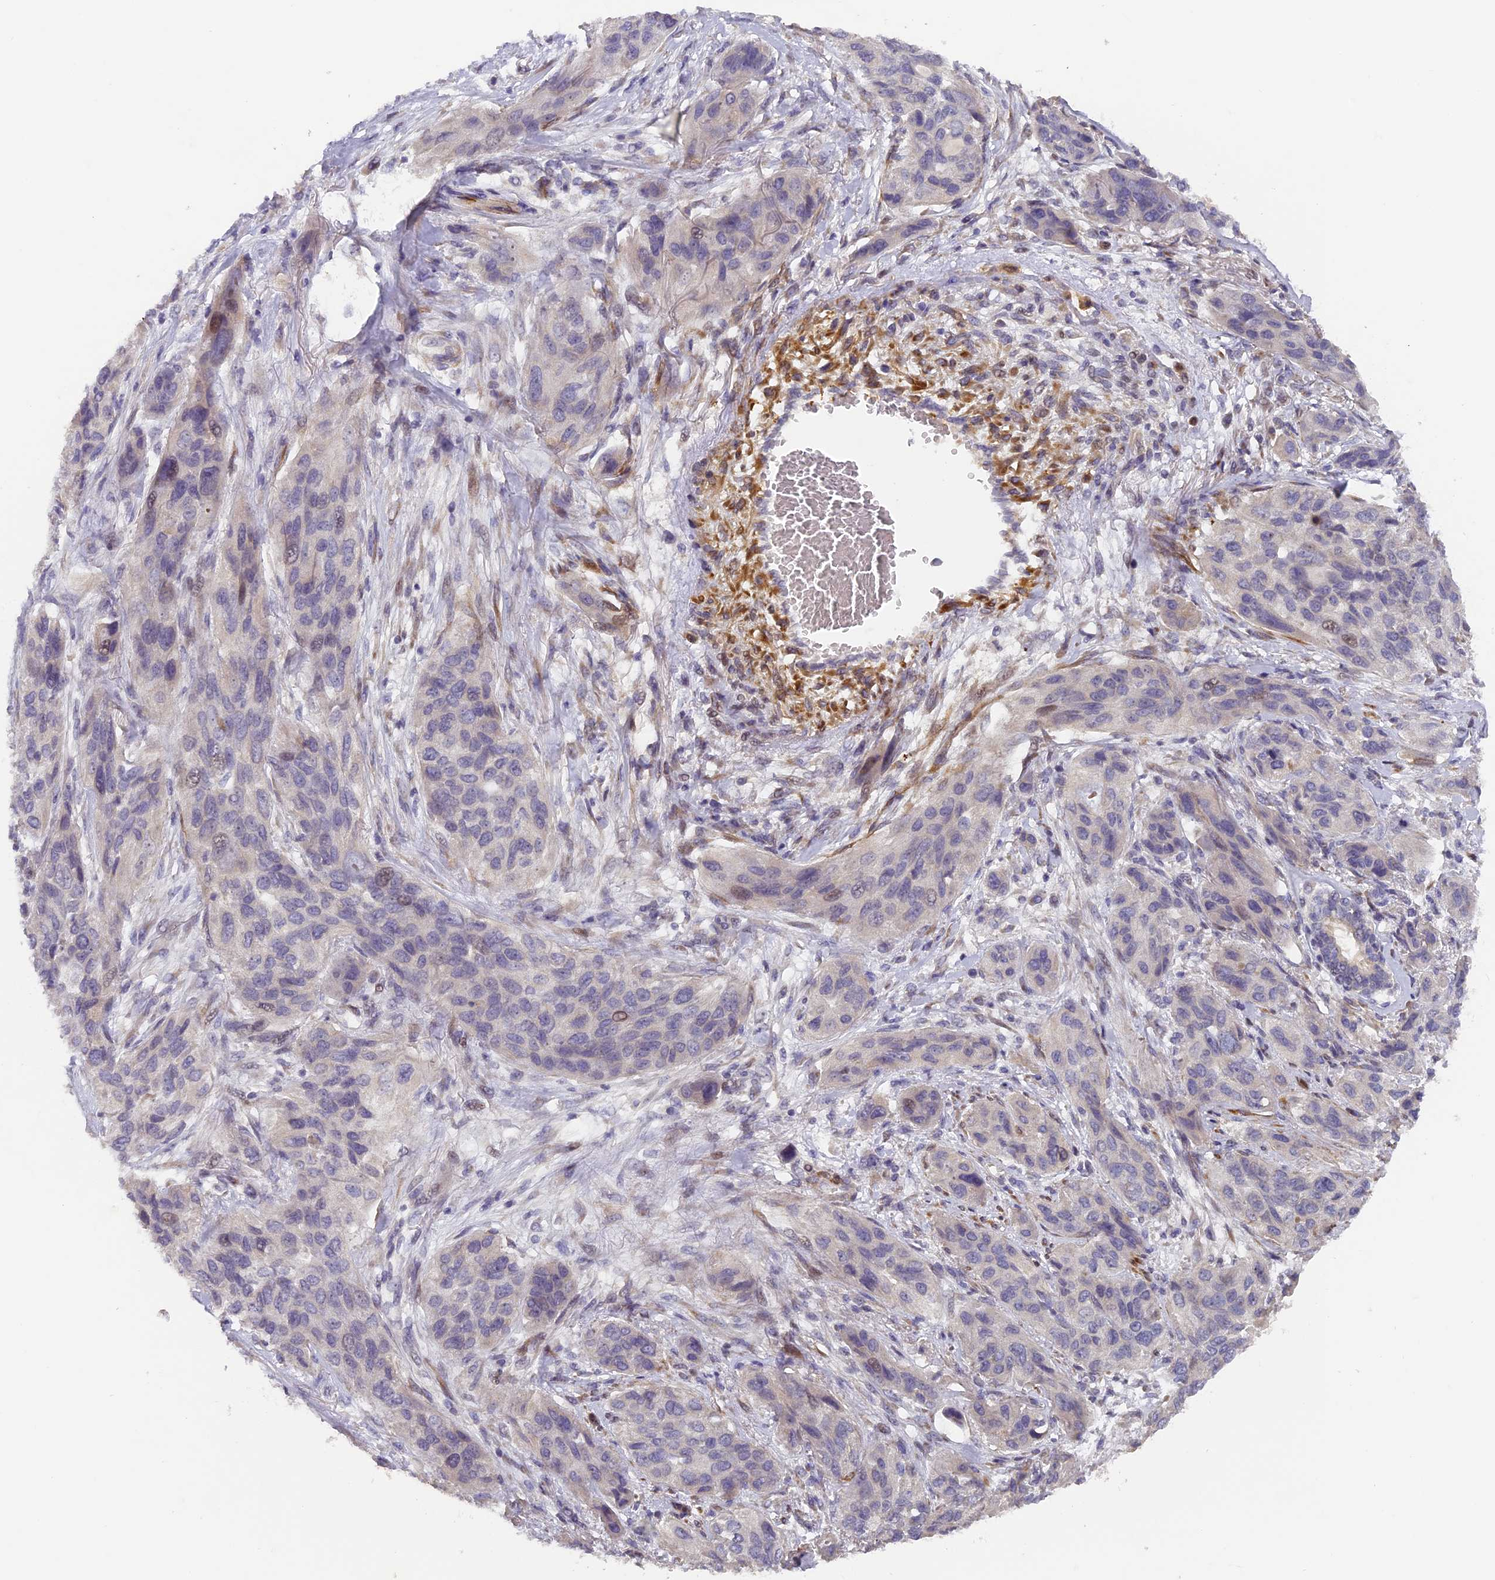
{"staining": {"intensity": "weak", "quantity": "<25%", "location": "nuclear"}, "tissue": "lung cancer", "cell_type": "Tumor cells", "image_type": "cancer", "snomed": [{"axis": "morphology", "description": "Squamous cell carcinoma, NOS"}, {"axis": "topography", "description": "Lung"}], "caption": "Tumor cells are negative for brown protein staining in lung cancer (squamous cell carcinoma).", "gene": "RAB28", "patient": {"sex": "female", "age": 70}}